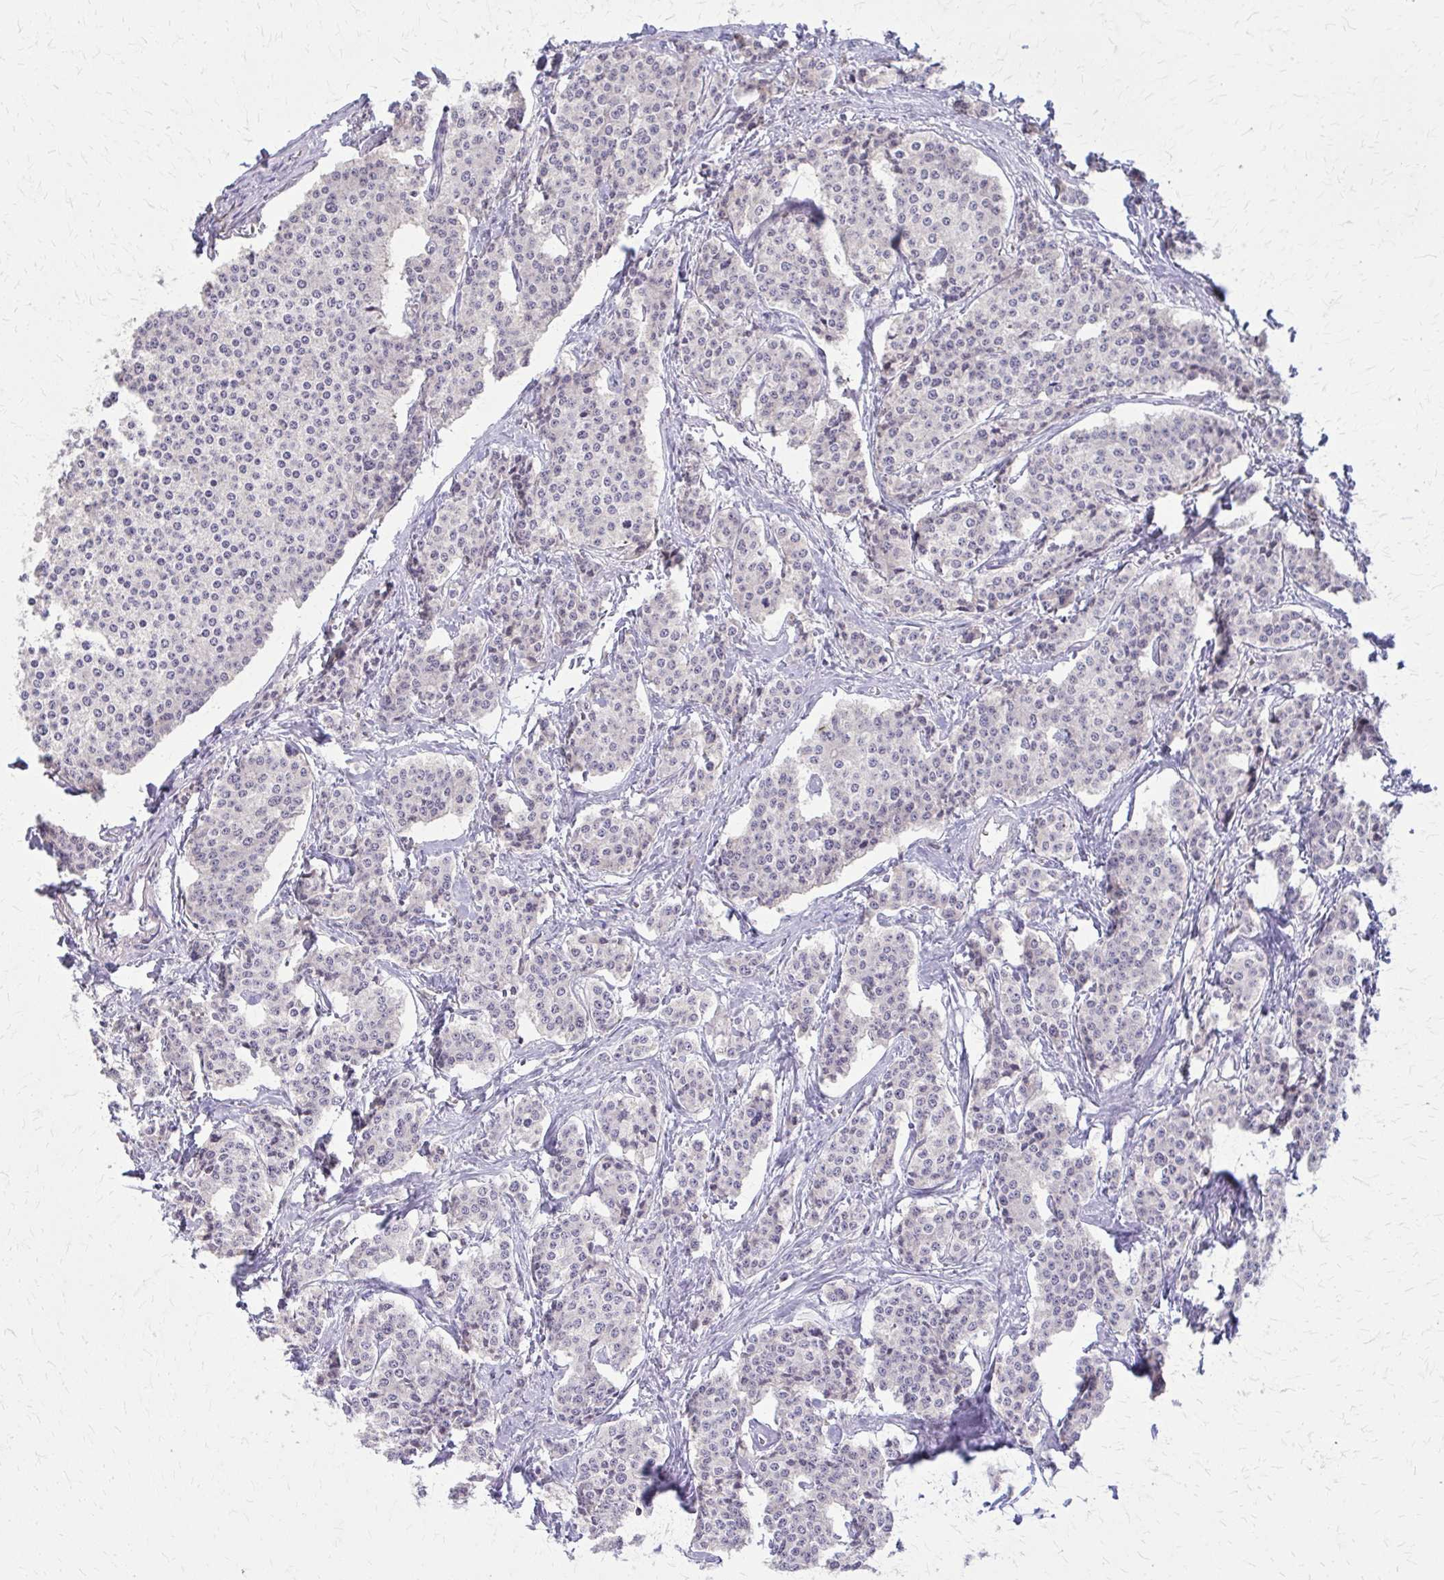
{"staining": {"intensity": "weak", "quantity": "<25%", "location": "nuclear"}, "tissue": "carcinoid", "cell_type": "Tumor cells", "image_type": "cancer", "snomed": [{"axis": "morphology", "description": "Carcinoid, malignant, NOS"}, {"axis": "topography", "description": "Small intestine"}], "caption": "Micrograph shows no significant protein positivity in tumor cells of carcinoid.", "gene": "NRBF2", "patient": {"sex": "female", "age": 64}}